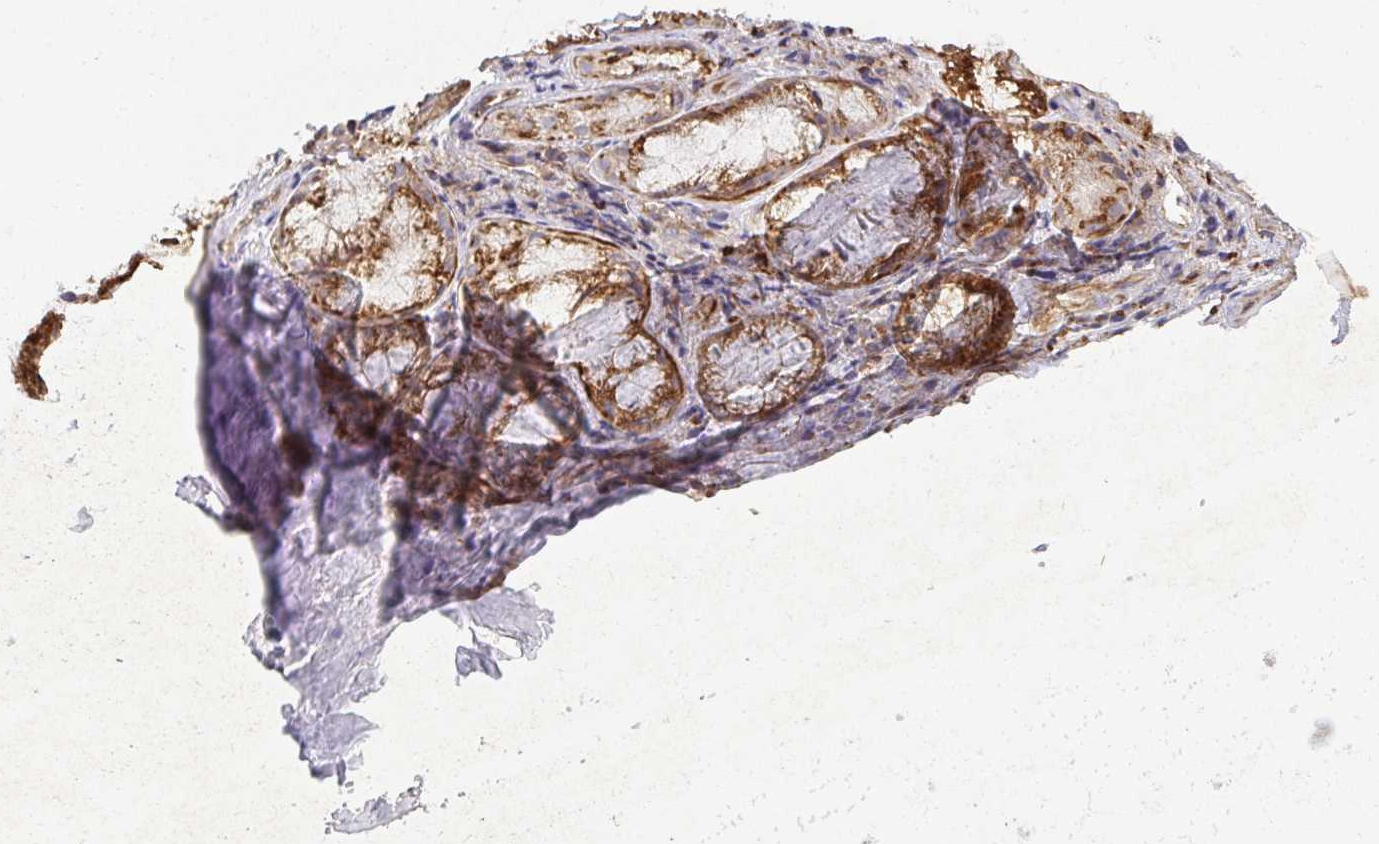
{"staining": {"intensity": "moderate", "quantity": ">75%", "location": "cytoplasmic/membranous"}, "tissue": "soft tissue", "cell_type": "Chondrocytes", "image_type": "normal", "snomed": [{"axis": "morphology", "description": "Normal tissue, NOS"}, {"axis": "topography", "description": "Cartilage tissue"}, {"axis": "topography", "description": "Nasopharynx"}, {"axis": "topography", "description": "Thyroid gland"}], "caption": "Protein staining of unremarkable soft tissue exhibits moderate cytoplasmic/membranous staining in about >75% of chondrocytes. The protein of interest is shown in brown color, while the nuclei are stained blue.", "gene": "TM9SF4", "patient": {"sex": "male", "age": 63}}